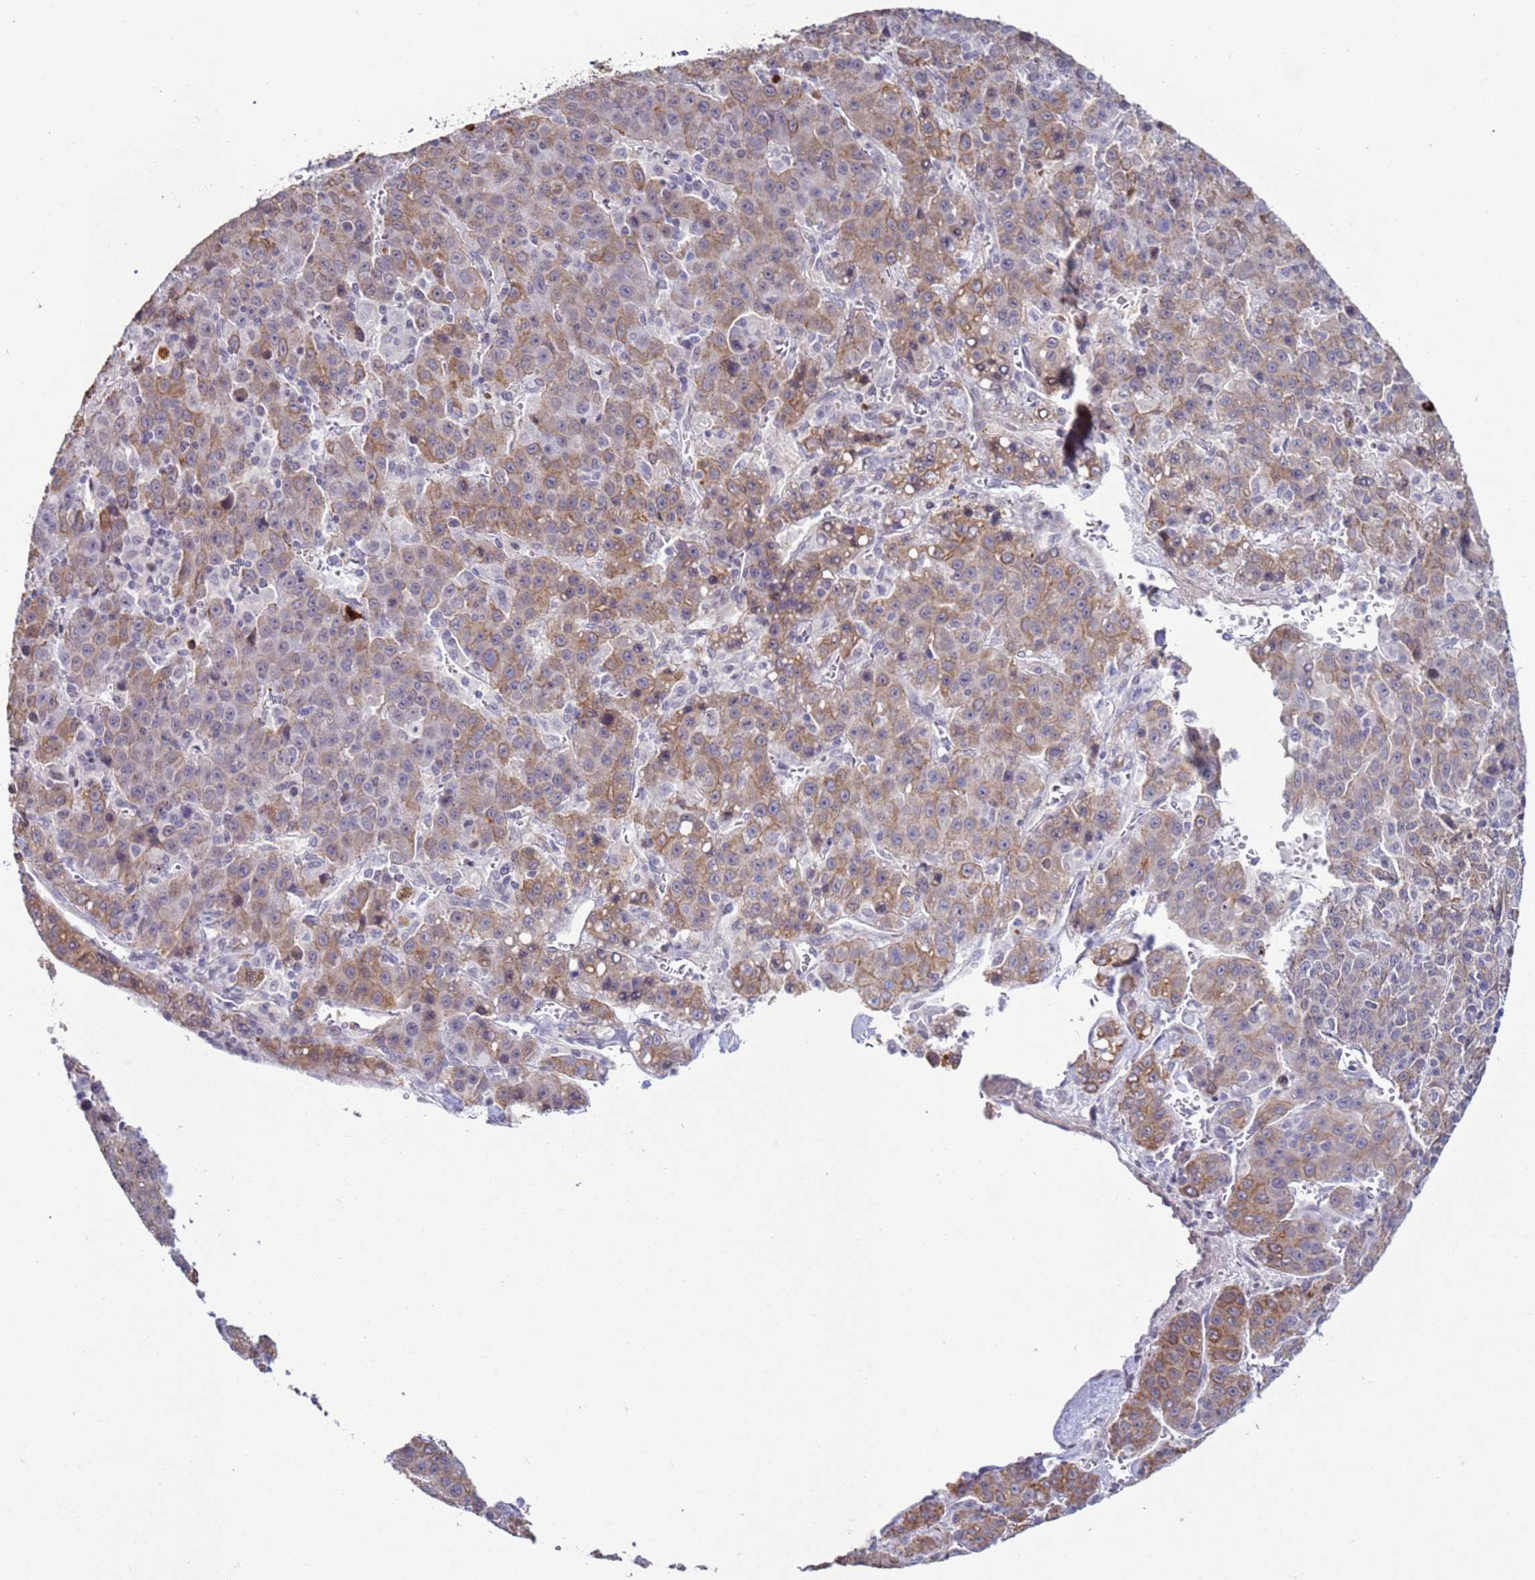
{"staining": {"intensity": "moderate", "quantity": "25%-75%", "location": "cytoplasmic/membranous"}, "tissue": "liver cancer", "cell_type": "Tumor cells", "image_type": "cancer", "snomed": [{"axis": "morphology", "description": "Carcinoma, Hepatocellular, NOS"}, {"axis": "topography", "description": "Liver"}], "caption": "Liver cancer (hepatocellular carcinoma) tissue reveals moderate cytoplasmic/membranous expression in approximately 25%-75% of tumor cells (DAB (3,3'-diaminobenzidine) = brown stain, brightfield microscopy at high magnification).", "gene": "NPAP1", "patient": {"sex": "female", "age": 53}}